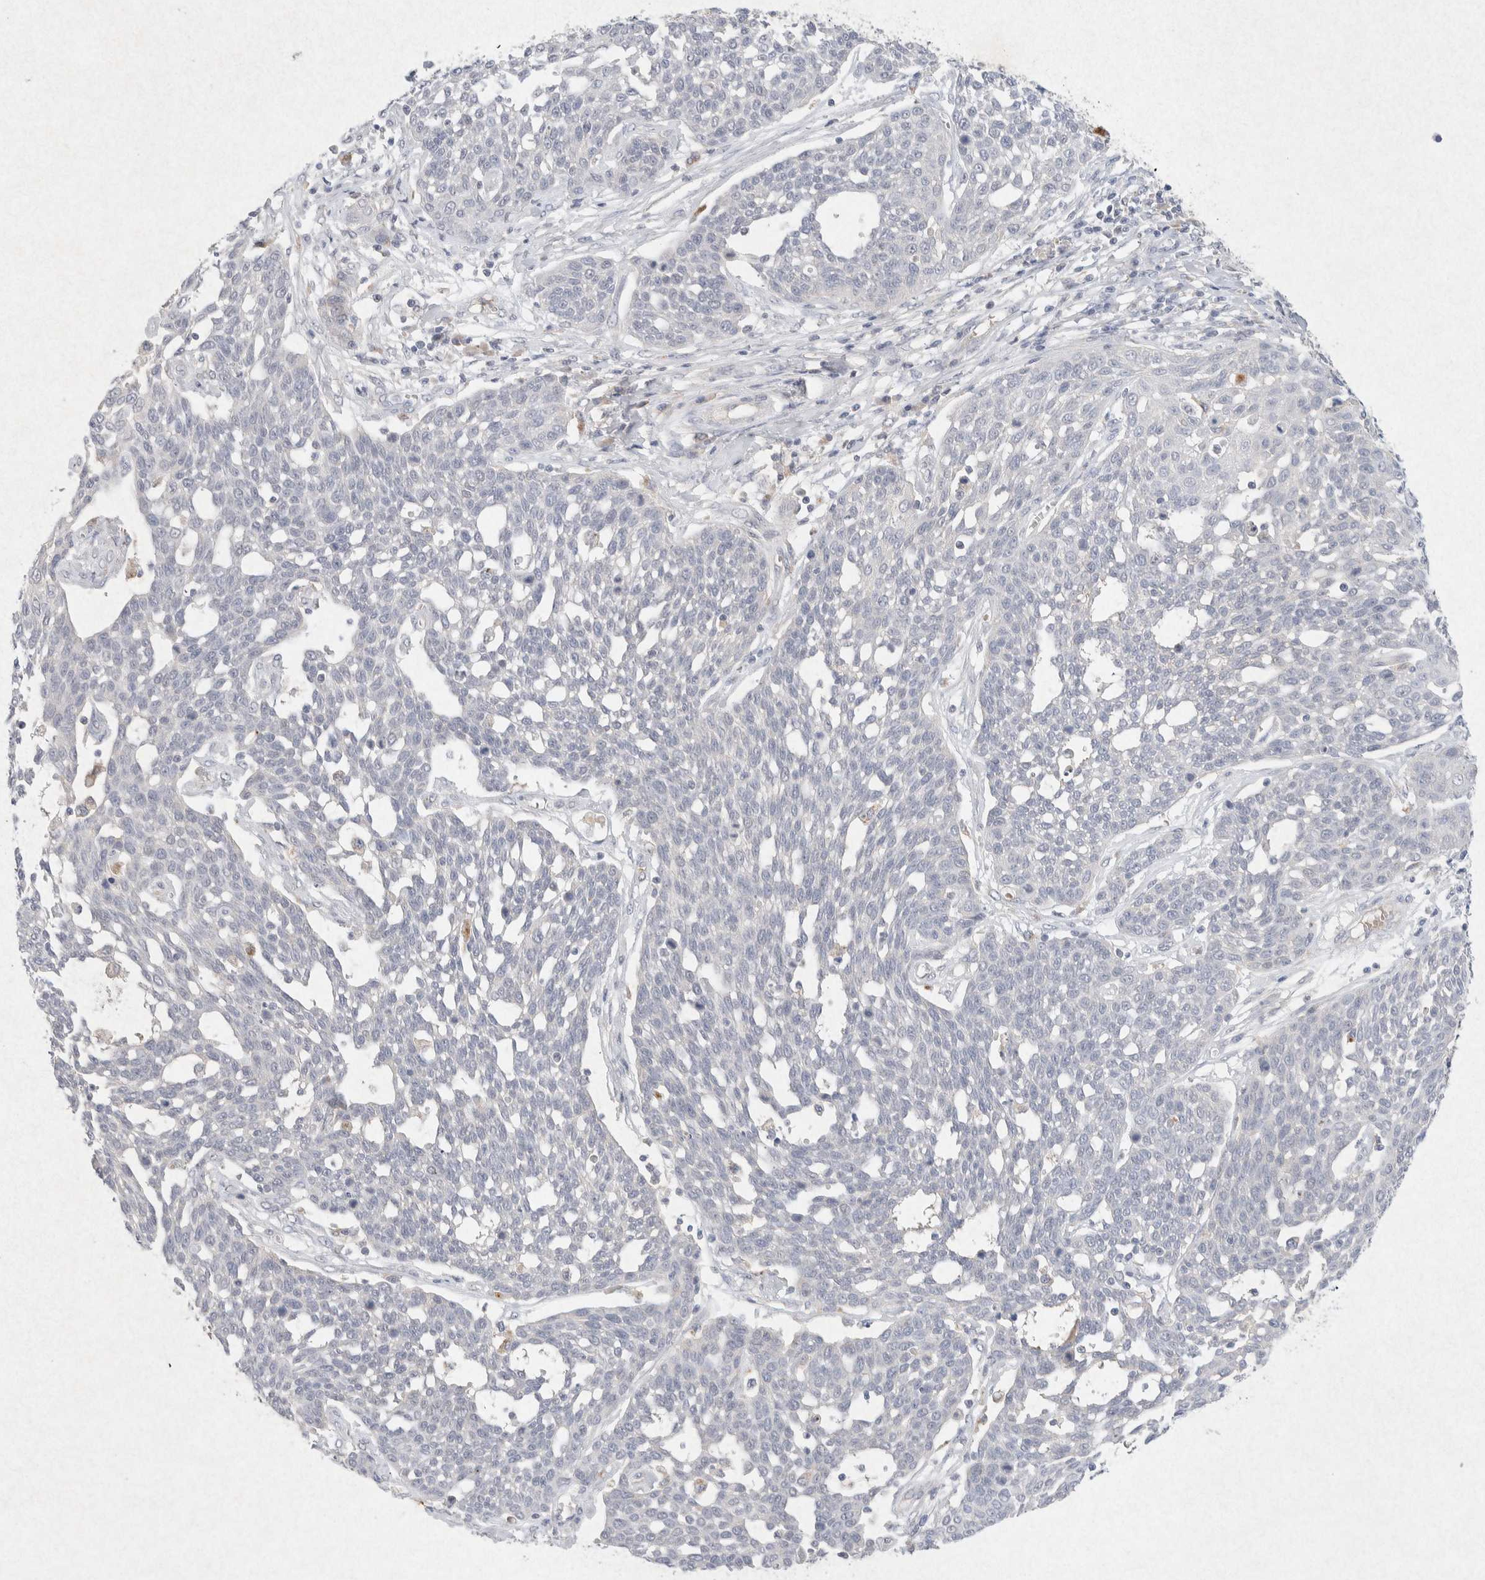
{"staining": {"intensity": "negative", "quantity": "none", "location": "none"}, "tissue": "cervical cancer", "cell_type": "Tumor cells", "image_type": "cancer", "snomed": [{"axis": "morphology", "description": "Squamous cell carcinoma, NOS"}, {"axis": "topography", "description": "Cervix"}], "caption": "High magnification brightfield microscopy of cervical squamous cell carcinoma stained with DAB (brown) and counterstained with hematoxylin (blue): tumor cells show no significant staining.", "gene": "GNAI1", "patient": {"sex": "female", "age": 34}}